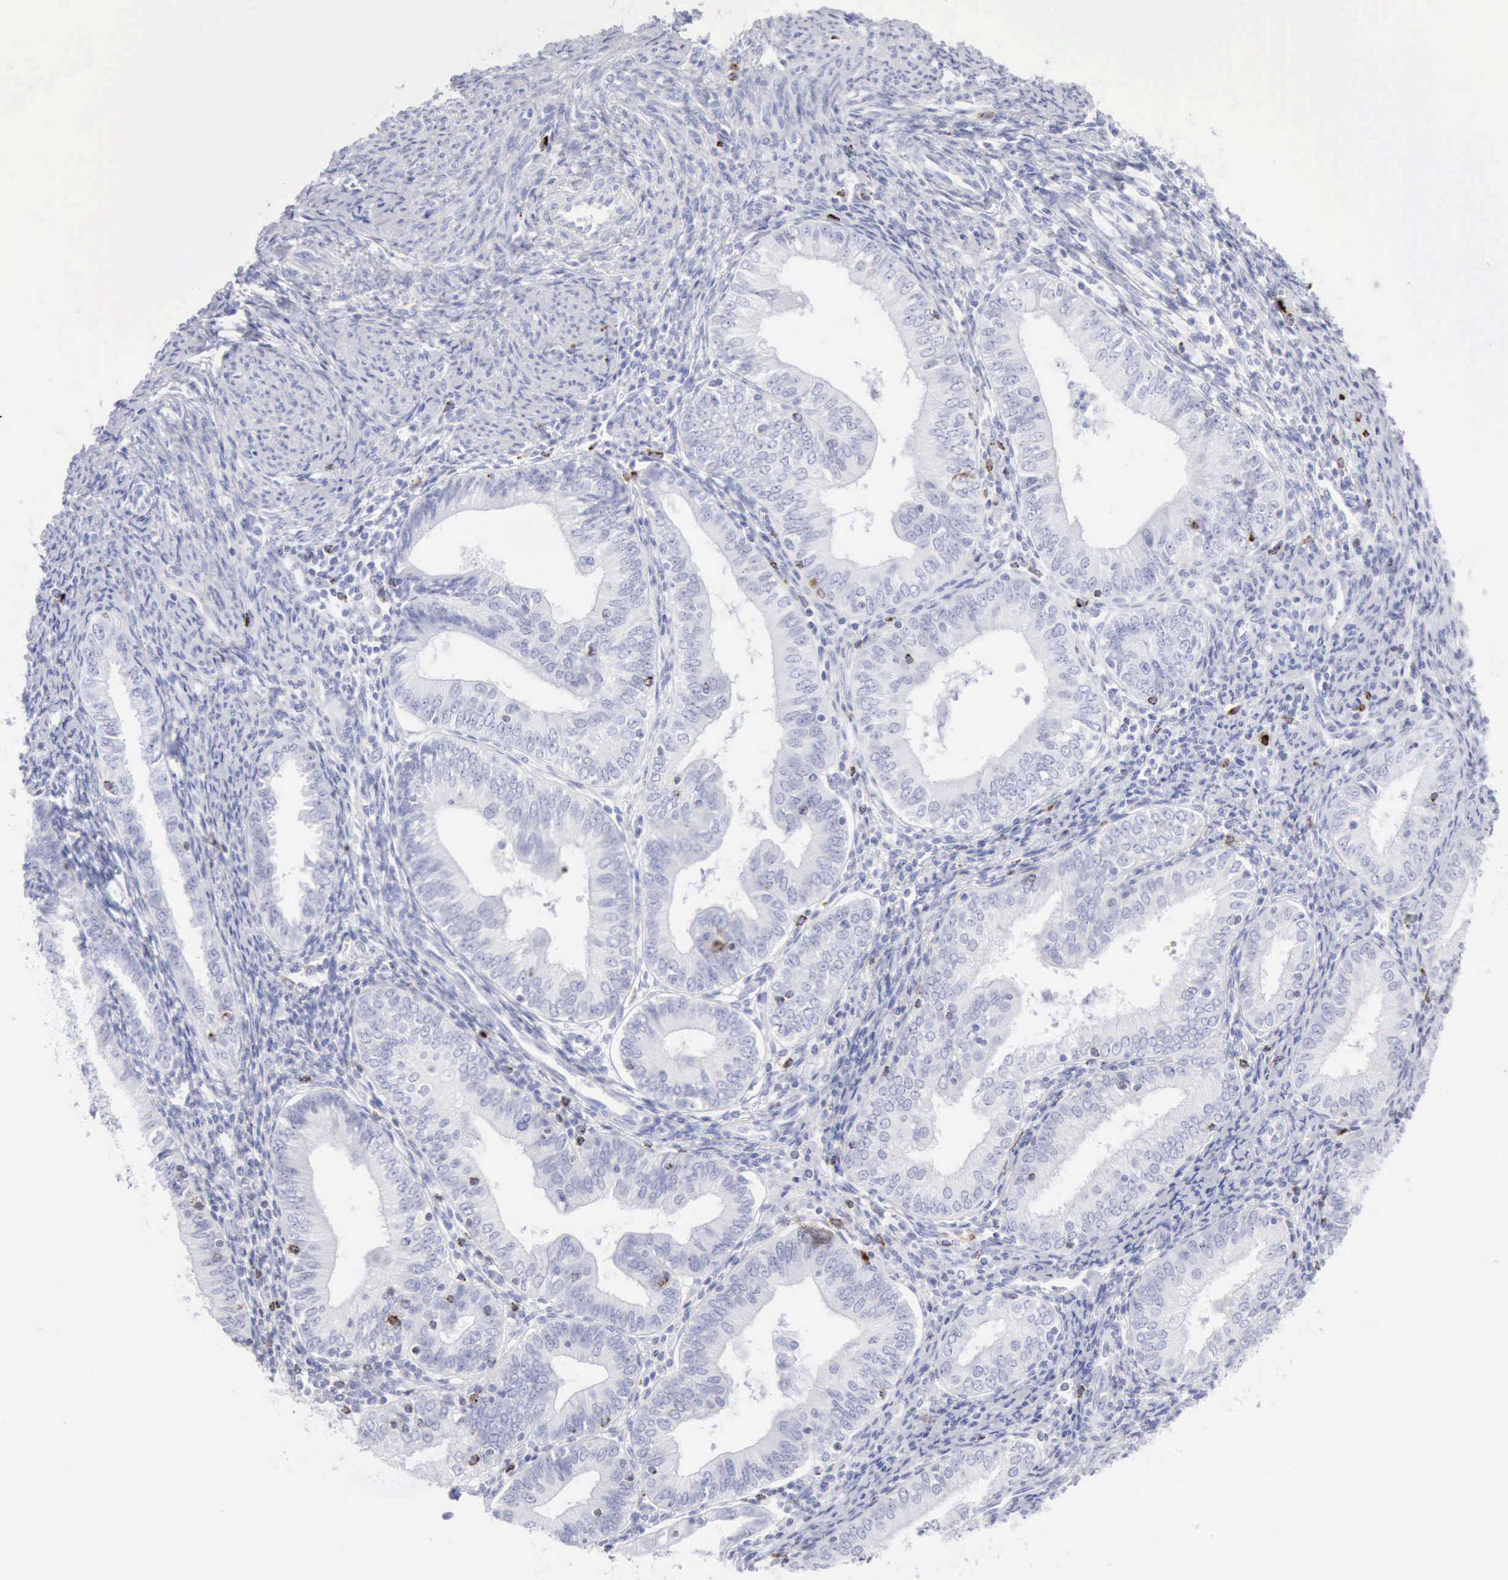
{"staining": {"intensity": "negative", "quantity": "none", "location": "none"}, "tissue": "endometrial cancer", "cell_type": "Tumor cells", "image_type": "cancer", "snomed": [{"axis": "morphology", "description": "Adenocarcinoma, NOS"}, {"axis": "topography", "description": "Endometrium"}], "caption": "Tumor cells are negative for protein expression in human adenocarcinoma (endometrial).", "gene": "GZMB", "patient": {"sex": "female", "age": 55}}